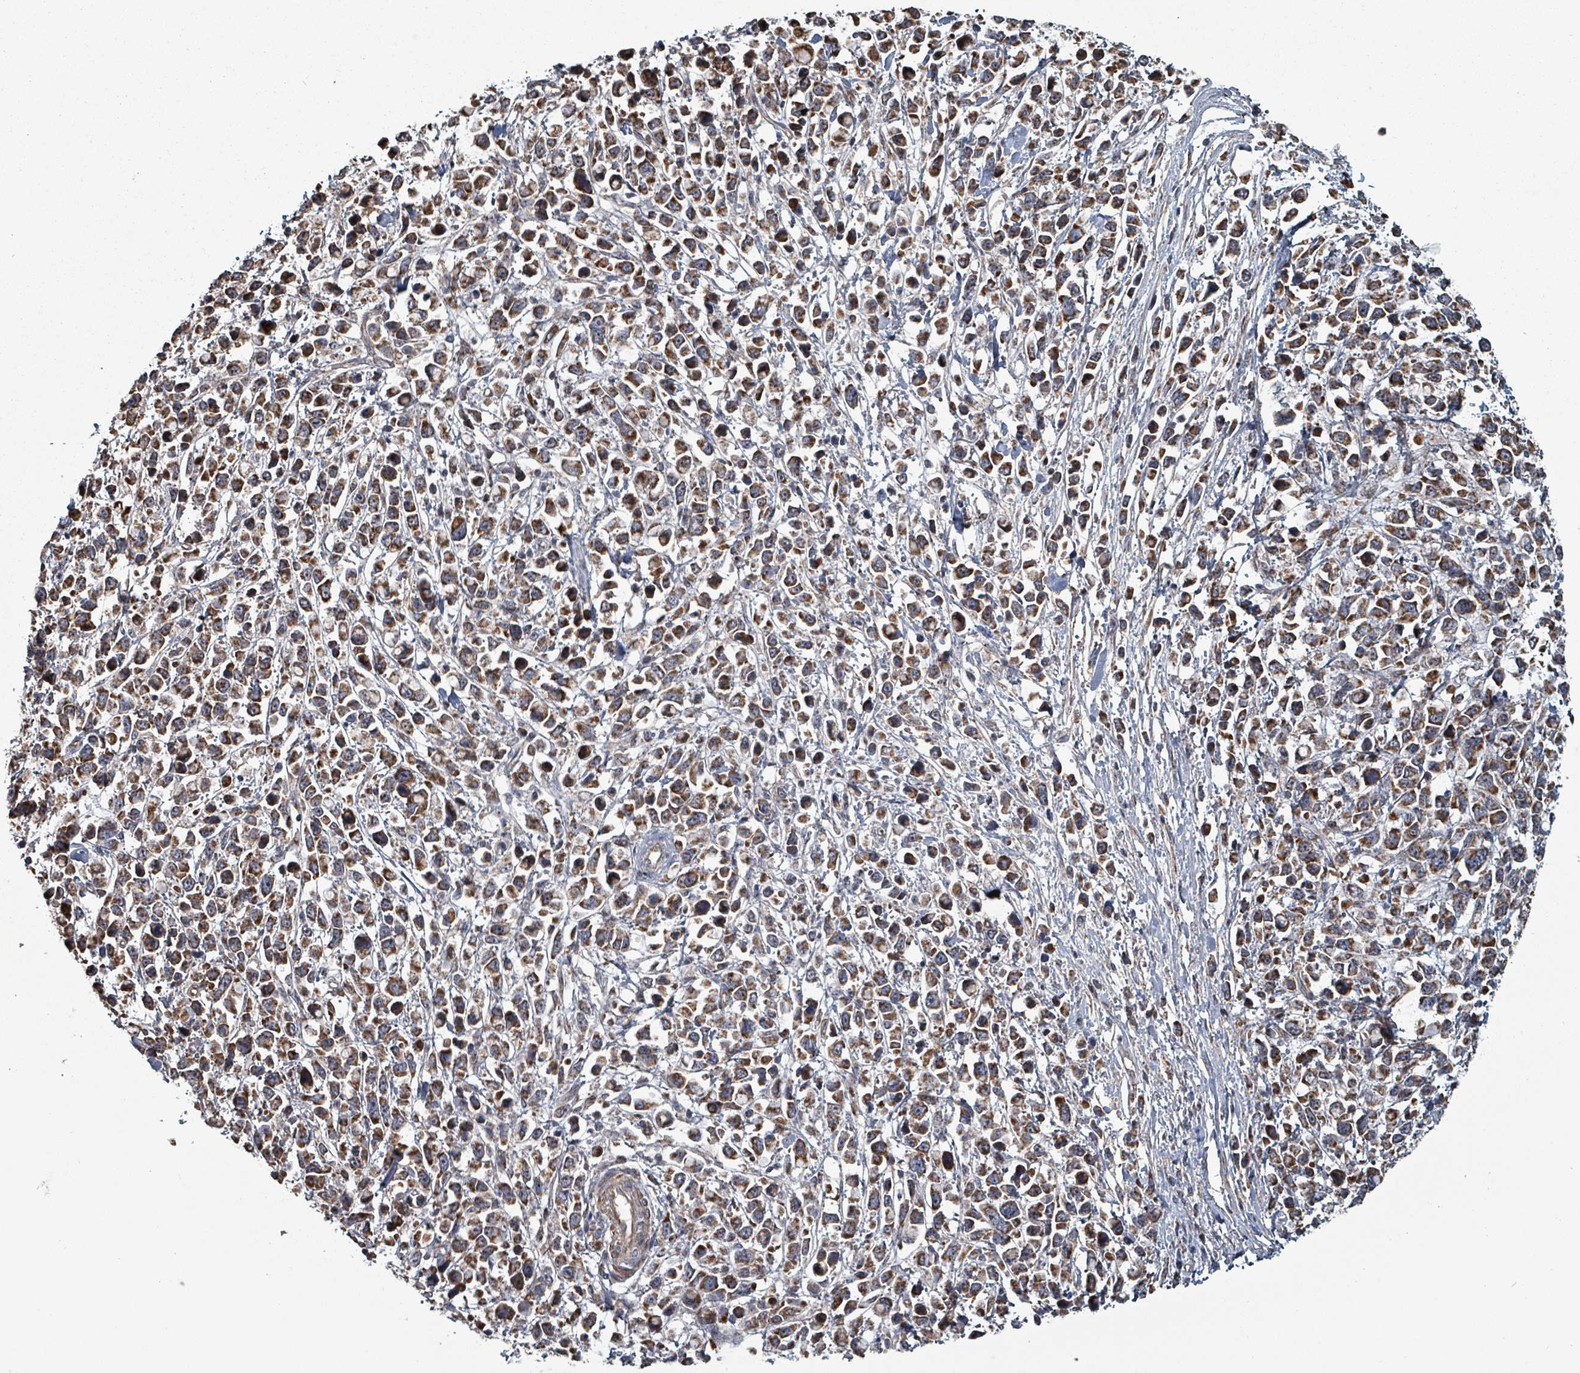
{"staining": {"intensity": "strong", "quantity": ">75%", "location": "cytoplasmic/membranous"}, "tissue": "stomach cancer", "cell_type": "Tumor cells", "image_type": "cancer", "snomed": [{"axis": "morphology", "description": "Adenocarcinoma, NOS"}, {"axis": "topography", "description": "Stomach"}], "caption": "Stomach adenocarcinoma tissue demonstrates strong cytoplasmic/membranous expression in about >75% of tumor cells, visualized by immunohistochemistry.", "gene": "MRPL4", "patient": {"sex": "female", "age": 81}}